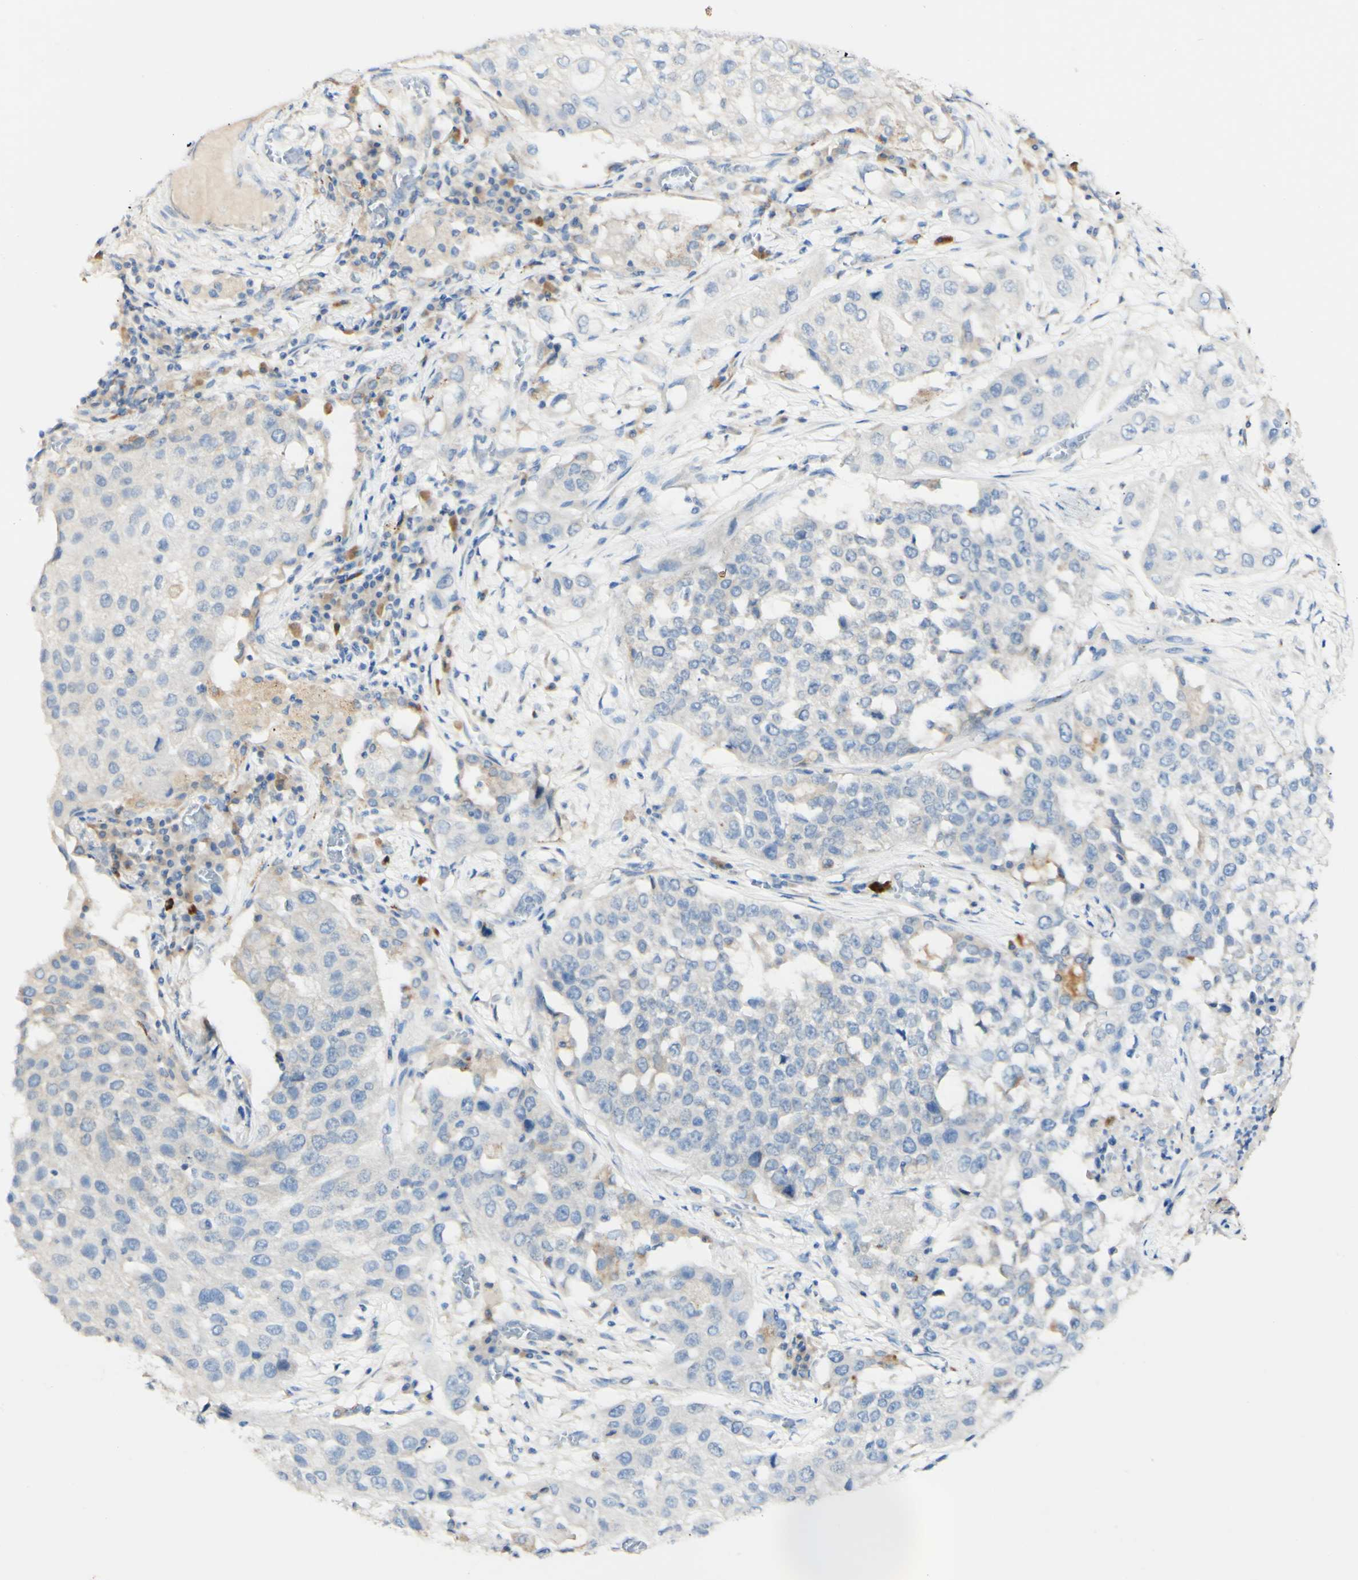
{"staining": {"intensity": "weak", "quantity": "<25%", "location": "cytoplasmic/membranous"}, "tissue": "lung cancer", "cell_type": "Tumor cells", "image_type": "cancer", "snomed": [{"axis": "morphology", "description": "Squamous cell carcinoma, NOS"}, {"axis": "topography", "description": "Lung"}], "caption": "High power microscopy micrograph of an IHC histopathology image of lung cancer (squamous cell carcinoma), revealing no significant positivity in tumor cells.", "gene": "FGF4", "patient": {"sex": "male", "age": 71}}